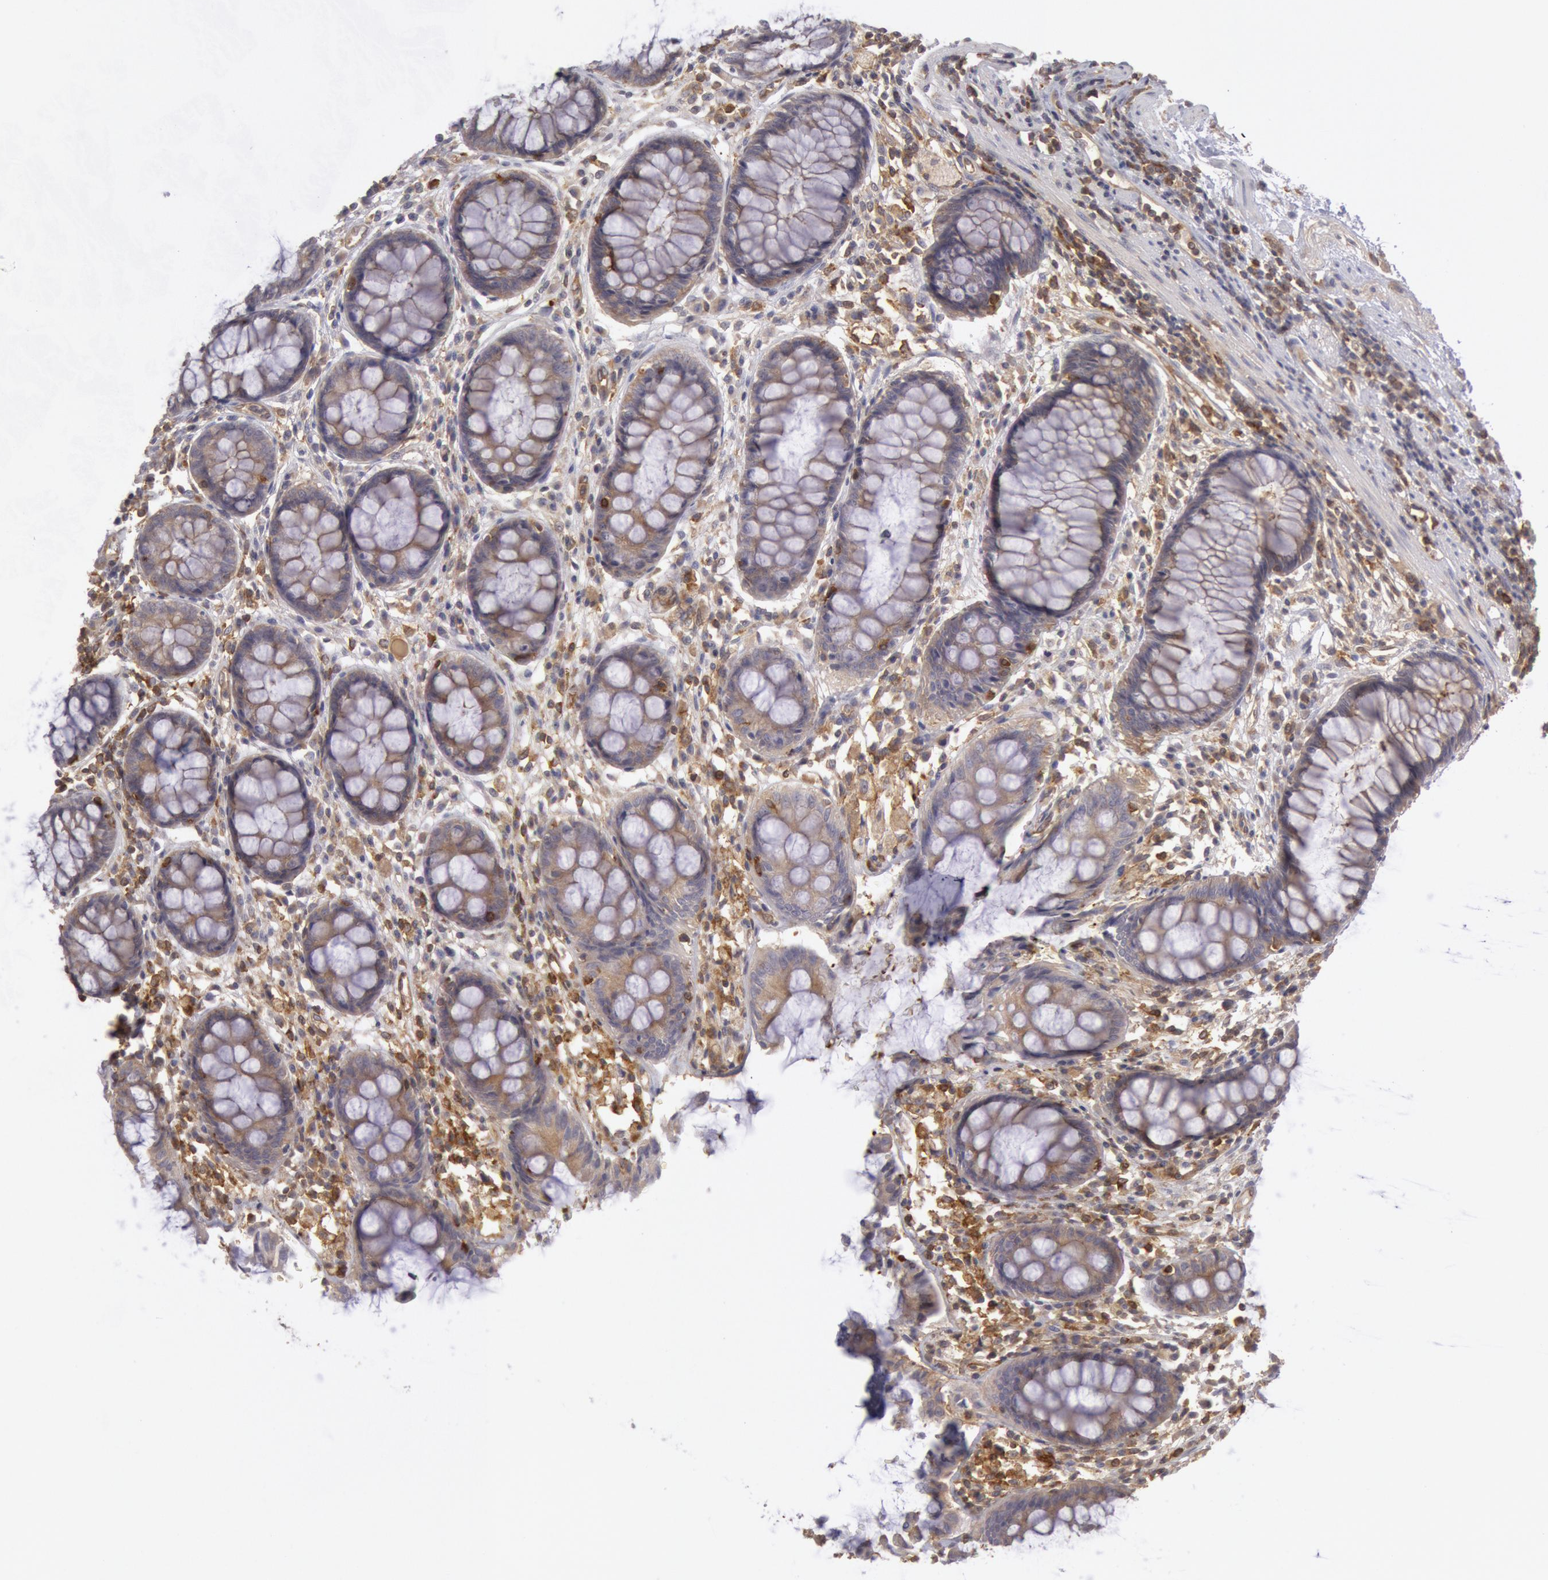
{"staining": {"intensity": "moderate", "quantity": ">75%", "location": "cytoplasmic/membranous"}, "tissue": "rectum", "cell_type": "Glandular cells", "image_type": "normal", "snomed": [{"axis": "morphology", "description": "Normal tissue, NOS"}, {"axis": "topography", "description": "Rectum"}], "caption": "Glandular cells display medium levels of moderate cytoplasmic/membranous positivity in approximately >75% of cells in normal human rectum.", "gene": "IKBKB", "patient": {"sex": "female", "age": 66}}